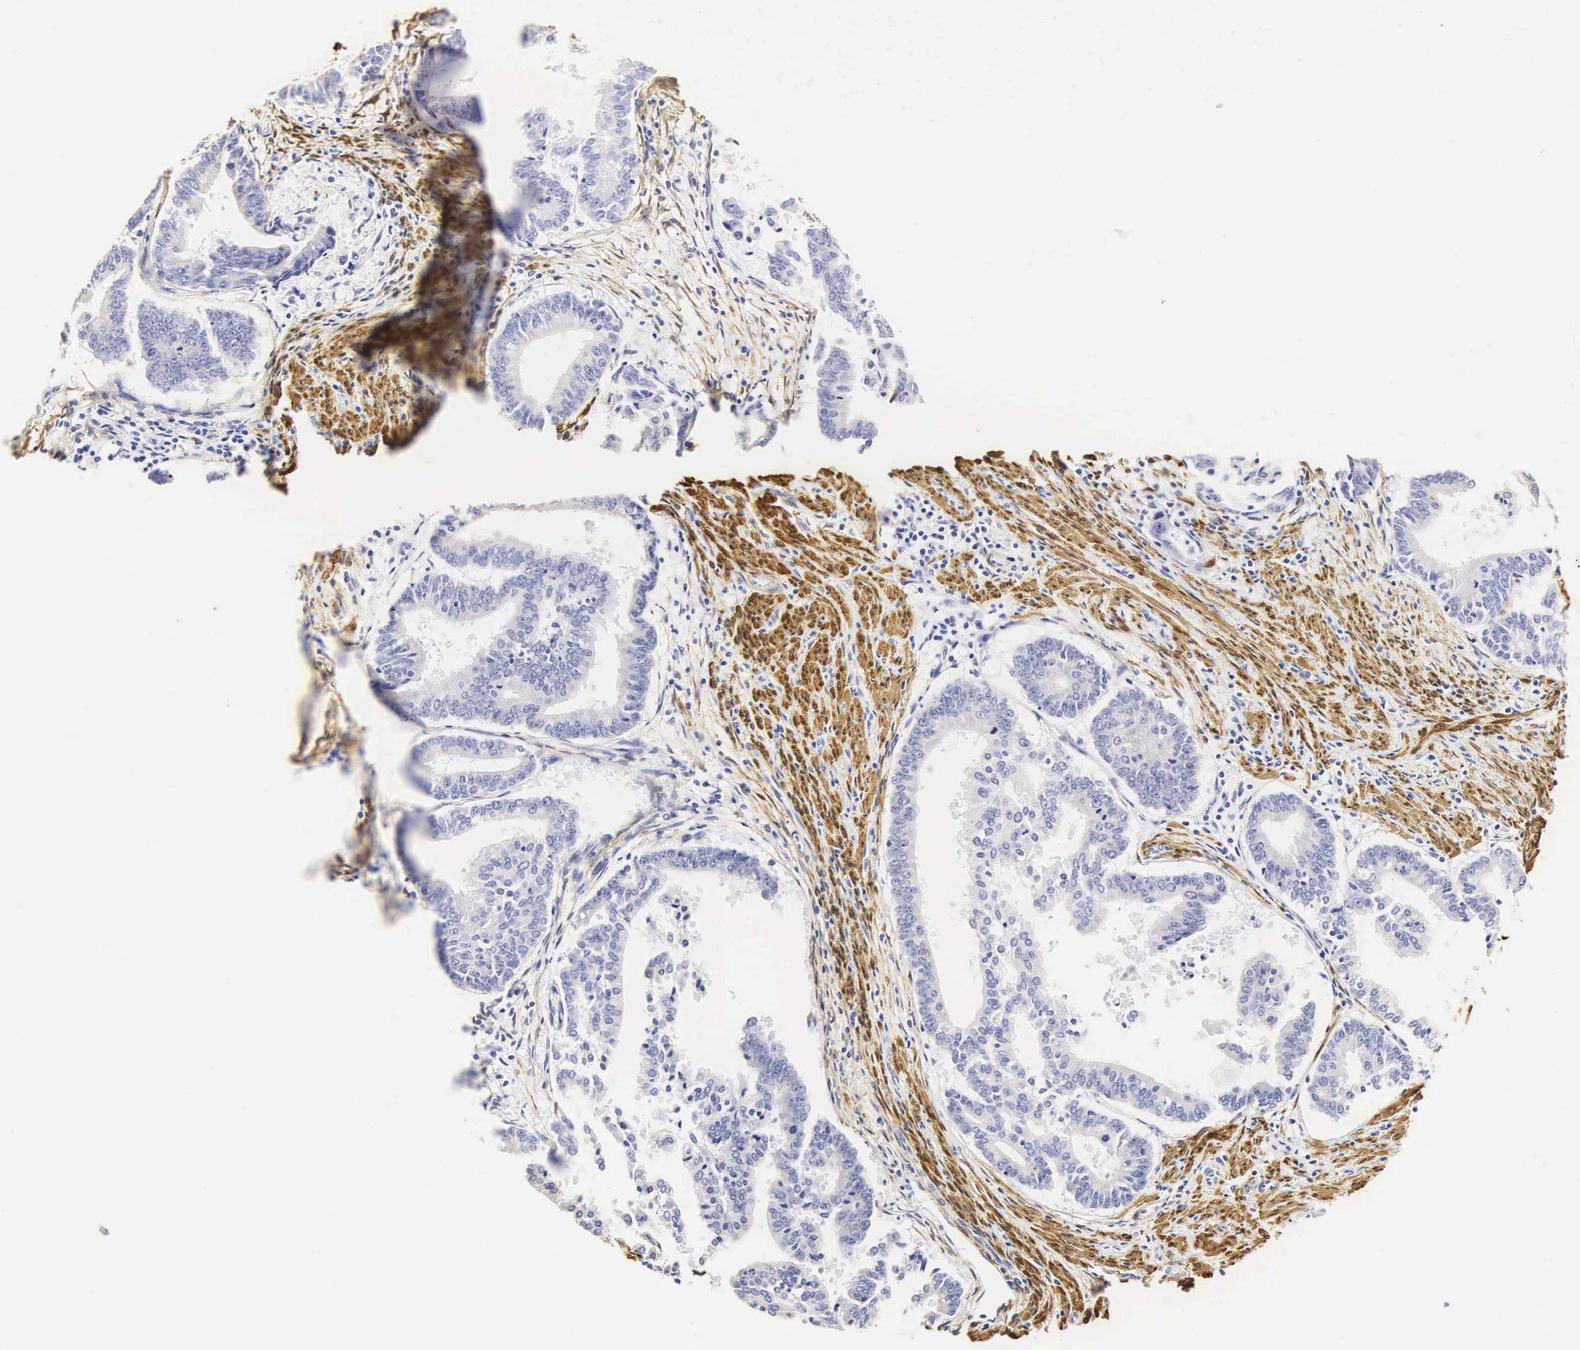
{"staining": {"intensity": "negative", "quantity": "none", "location": "none"}, "tissue": "endometrial cancer", "cell_type": "Tumor cells", "image_type": "cancer", "snomed": [{"axis": "morphology", "description": "Adenocarcinoma, NOS"}, {"axis": "topography", "description": "Endometrium"}], "caption": "The micrograph exhibits no significant positivity in tumor cells of adenocarcinoma (endometrial).", "gene": "CNN1", "patient": {"sex": "female", "age": 63}}